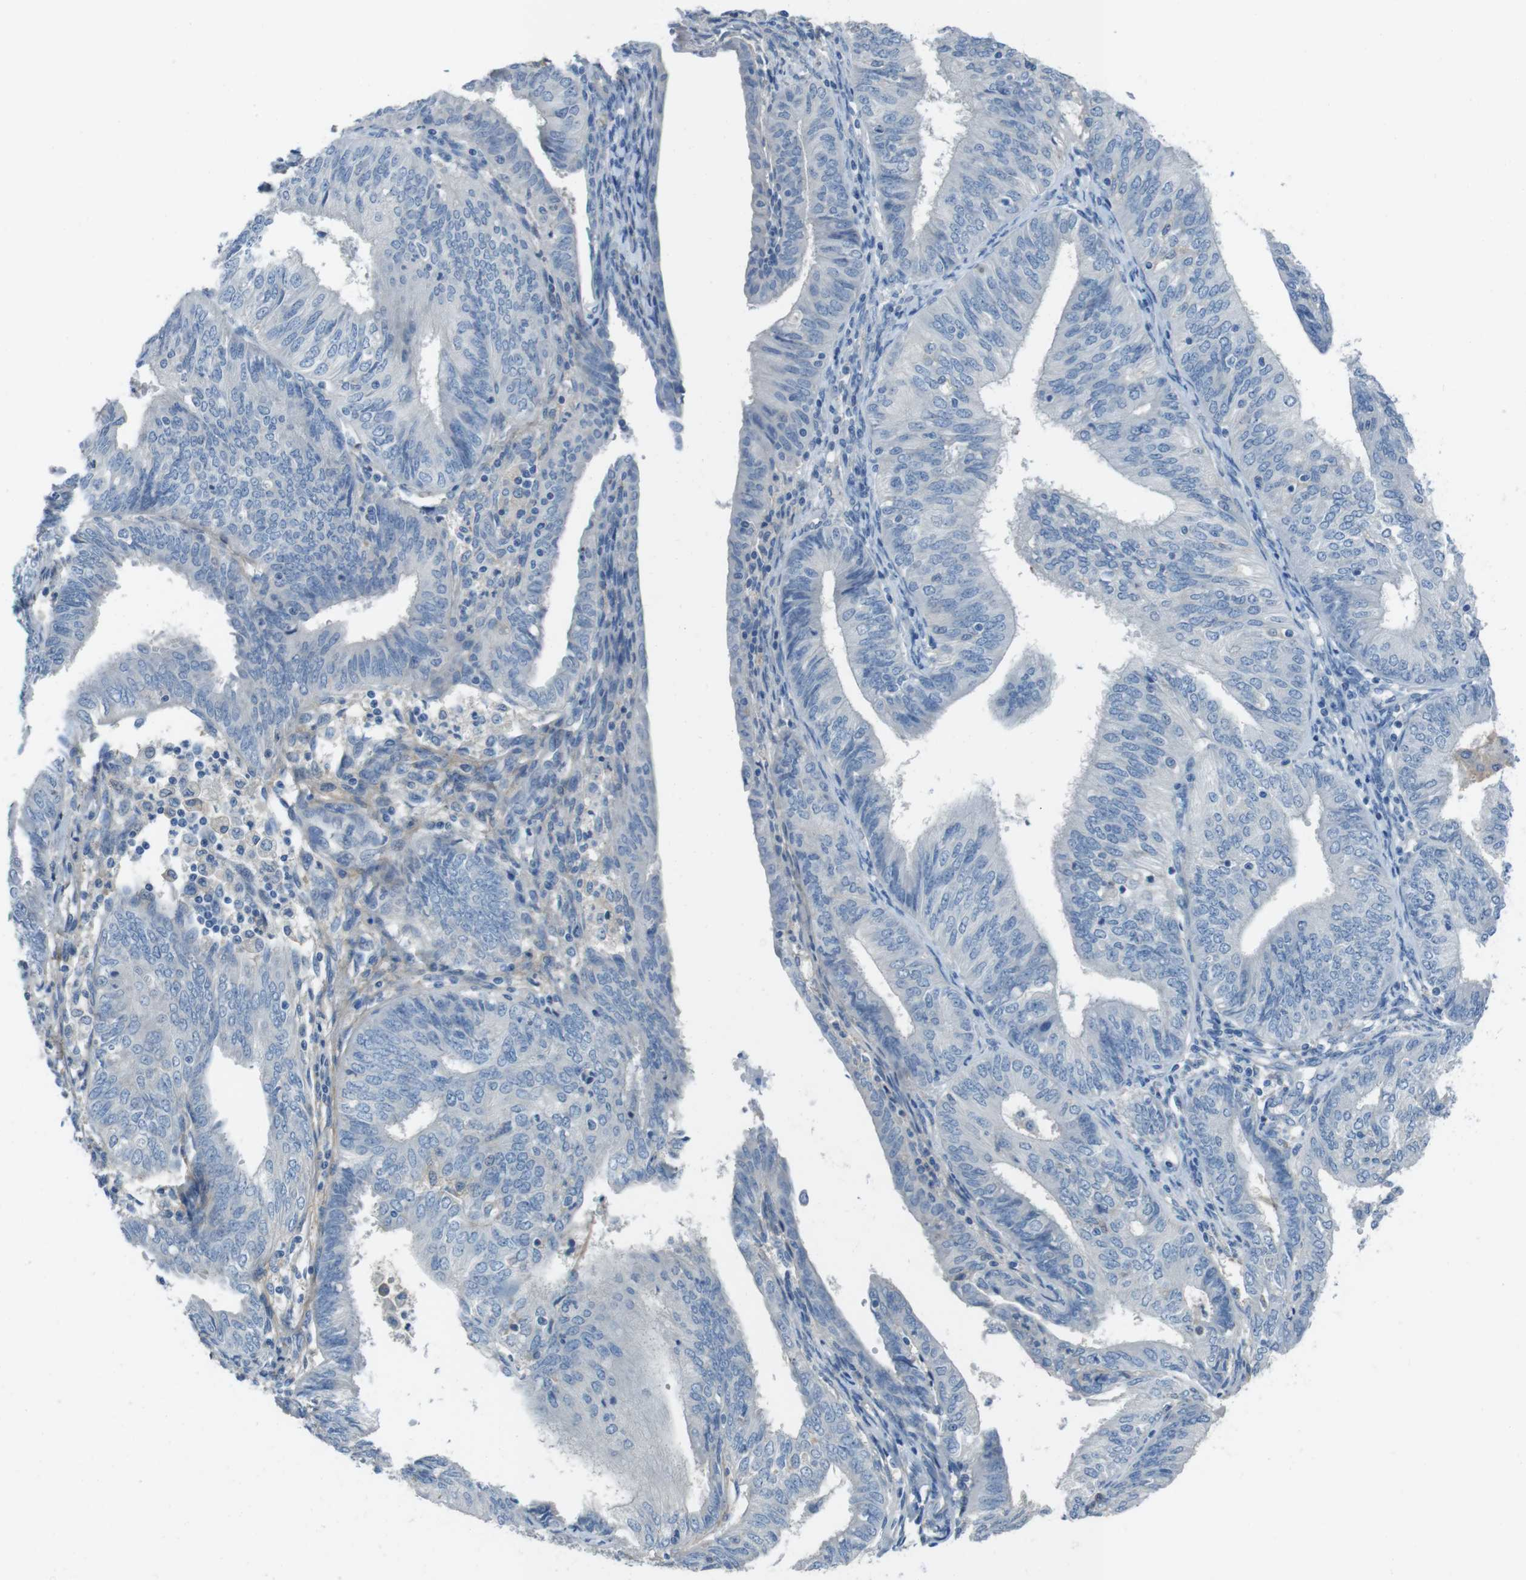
{"staining": {"intensity": "negative", "quantity": "none", "location": "none"}, "tissue": "endometrial cancer", "cell_type": "Tumor cells", "image_type": "cancer", "snomed": [{"axis": "morphology", "description": "Adenocarcinoma, NOS"}, {"axis": "topography", "description": "Endometrium"}], "caption": "The histopathology image exhibits no staining of tumor cells in adenocarcinoma (endometrial).", "gene": "CYP2C8", "patient": {"sex": "female", "age": 58}}